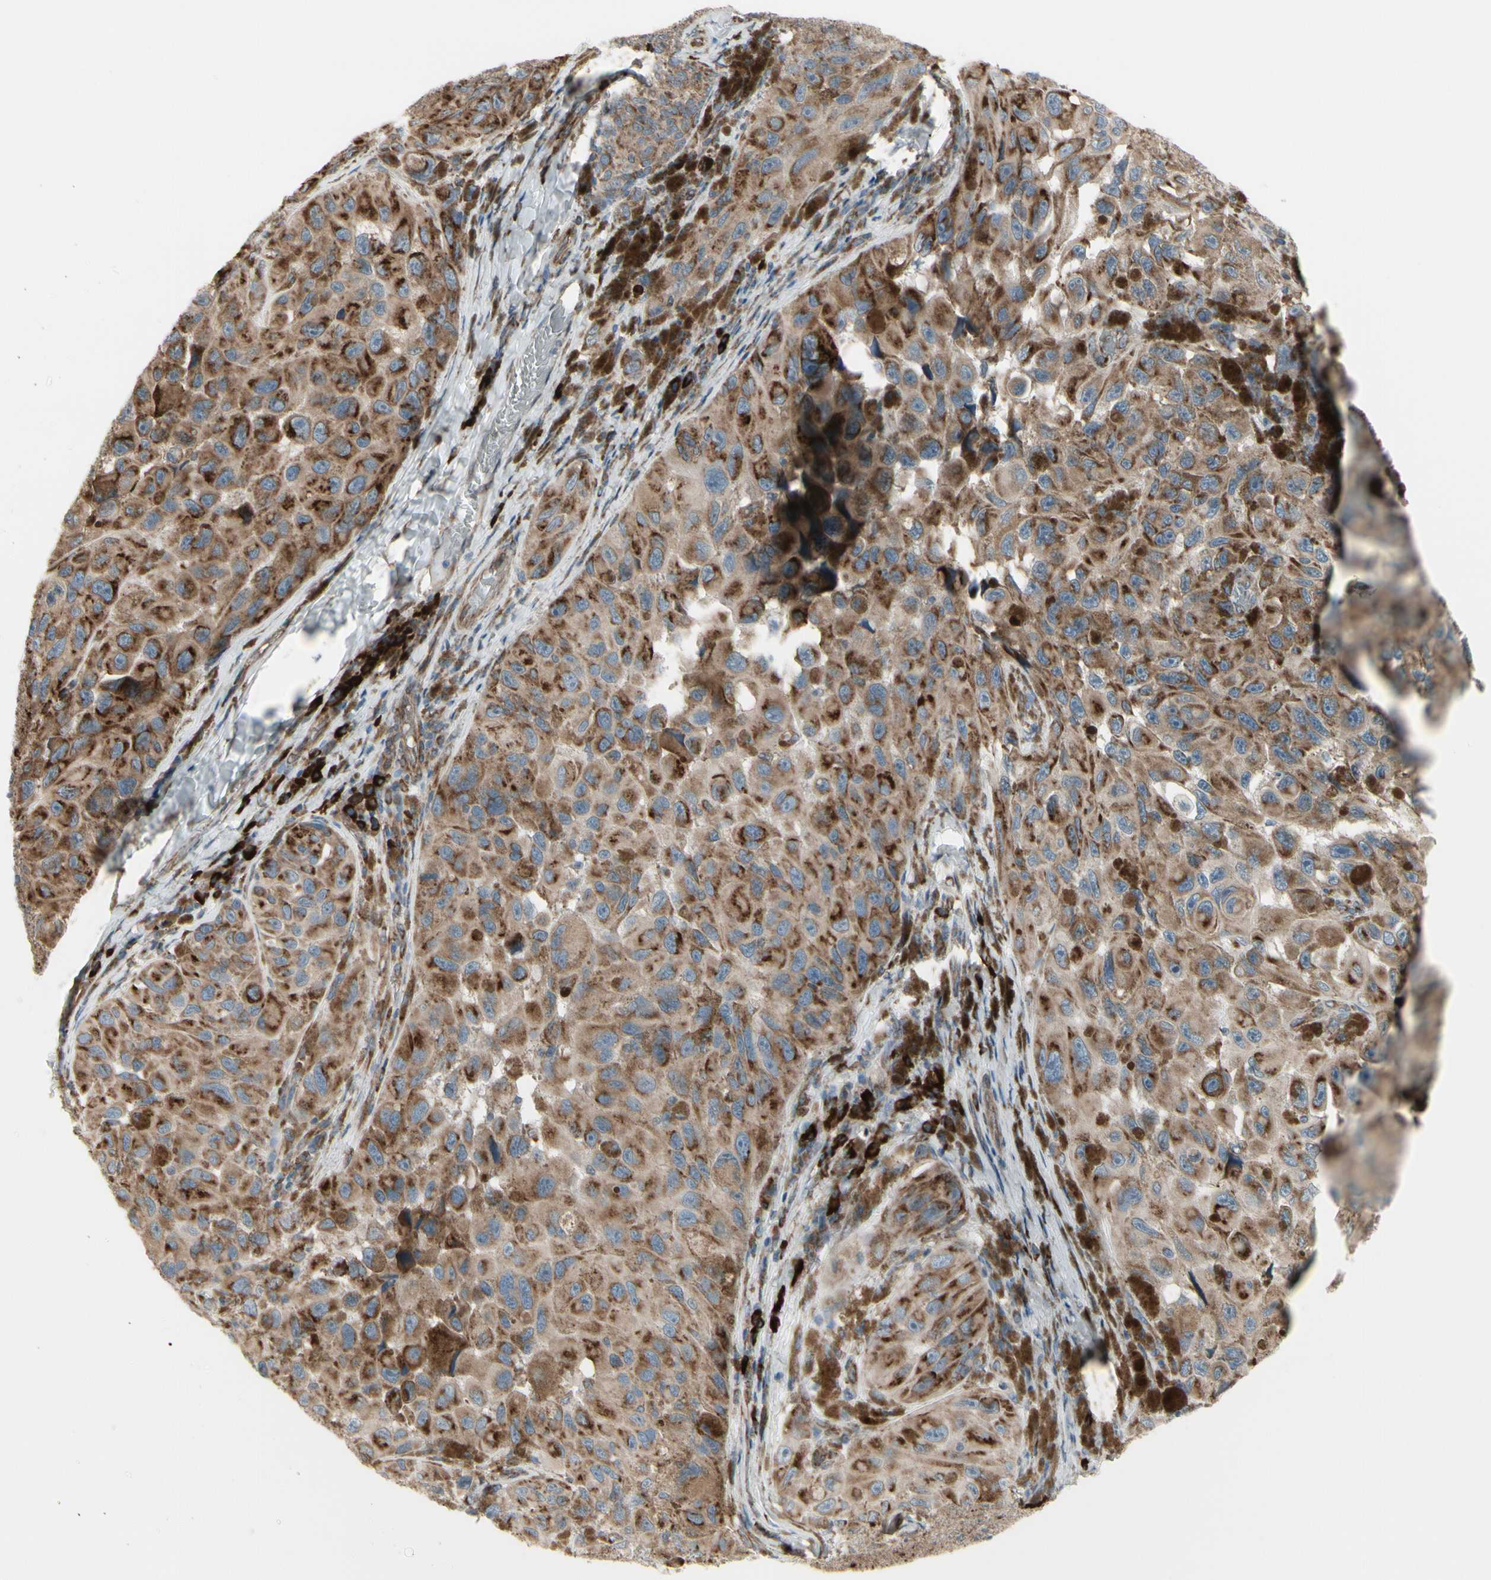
{"staining": {"intensity": "moderate", "quantity": ">75%", "location": "cytoplasmic/membranous"}, "tissue": "melanoma", "cell_type": "Tumor cells", "image_type": "cancer", "snomed": [{"axis": "morphology", "description": "Malignant melanoma, NOS"}, {"axis": "topography", "description": "Skin"}], "caption": "A micrograph showing moderate cytoplasmic/membranous staining in about >75% of tumor cells in melanoma, as visualized by brown immunohistochemical staining.", "gene": "FNDC3A", "patient": {"sex": "female", "age": 73}}